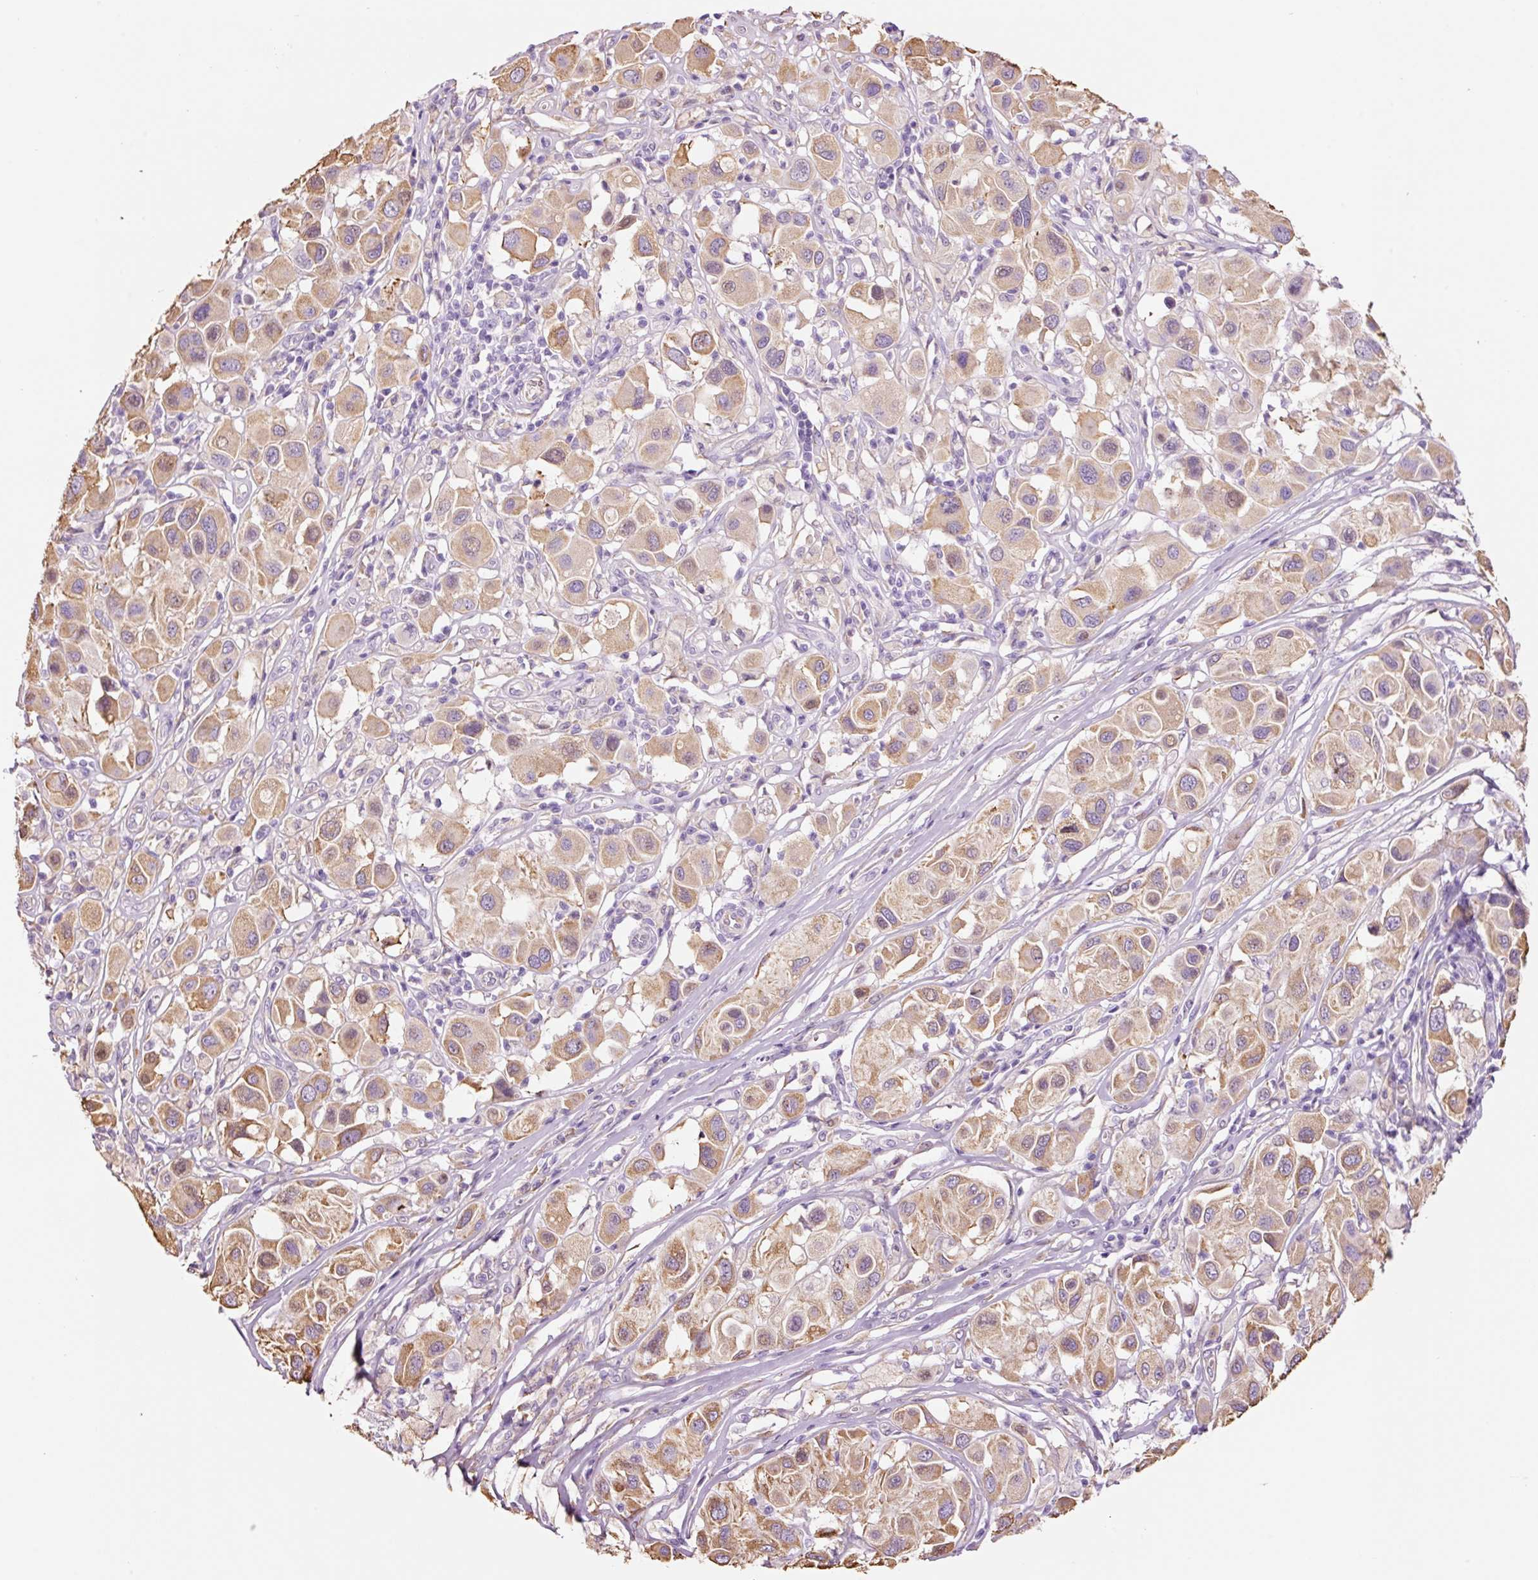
{"staining": {"intensity": "moderate", "quantity": ">75%", "location": "cytoplasmic/membranous"}, "tissue": "melanoma", "cell_type": "Tumor cells", "image_type": "cancer", "snomed": [{"axis": "morphology", "description": "Malignant melanoma, Metastatic site"}, {"axis": "topography", "description": "Skin"}], "caption": "Human malignant melanoma (metastatic site) stained for a protein (brown) exhibits moderate cytoplasmic/membranous positive positivity in about >75% of tumor cells.", "gene": "GCG", "patient": {"sex": "male", "age": 41}}